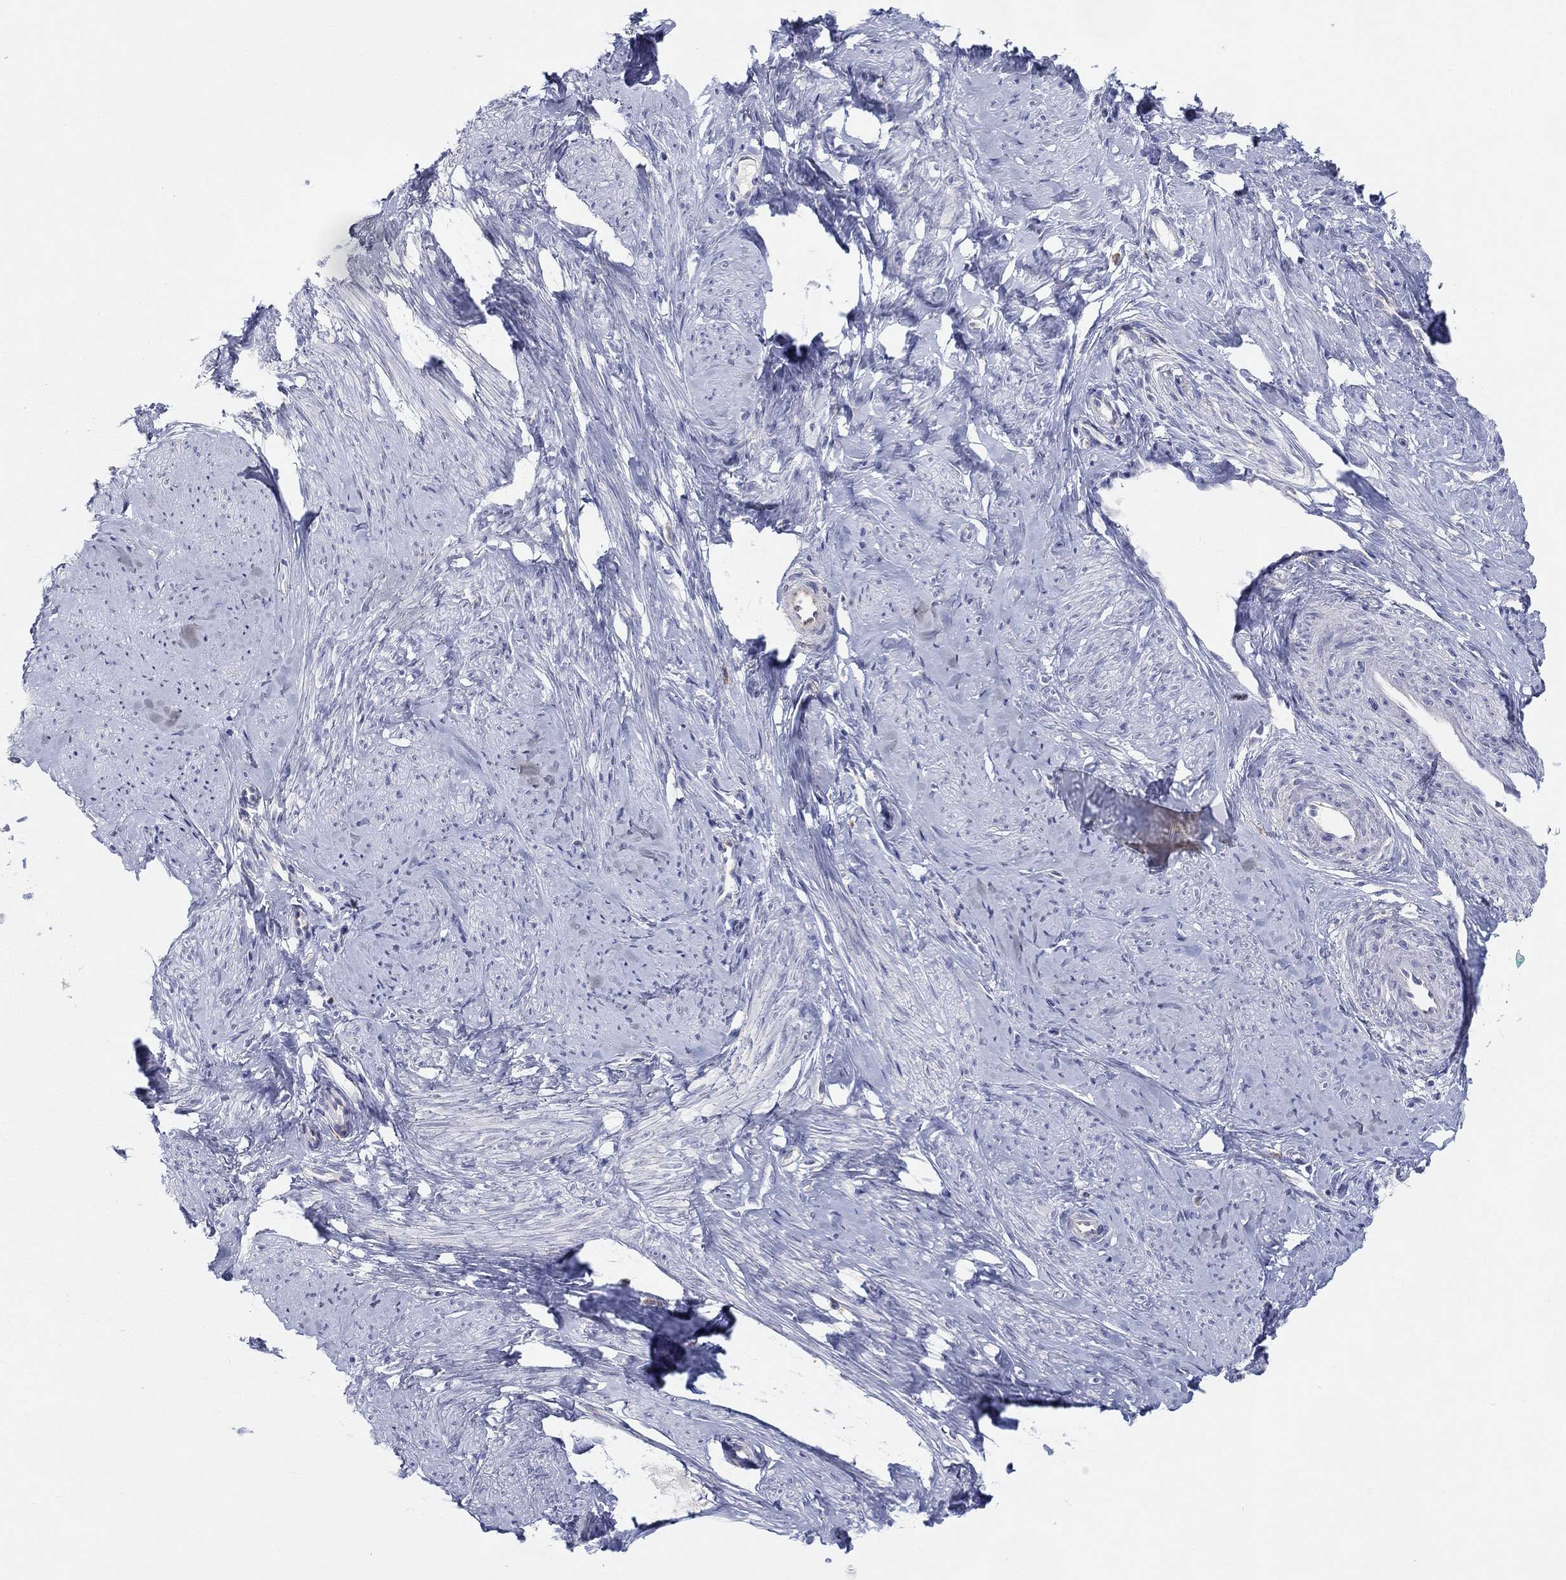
{"staining": {"intensity": "negative", "quantity": "none", "location": "none"}, "tissue": "smooth muscle", "cell_type": "Smooth muscle cells", "image_type": "normal", "snomed": [{"axis": "morphology", "description": "Normal tissue, NOS"}, {"axis": "topography", "description": "Smooth muscle"}], "caption": "Smooth muscle stained for a protein using immunohistochemistry (IHC) reveals no staining smooth muscle cells.", "gene": "BCO2", "patient": {"sex": "female", "age": 48}}